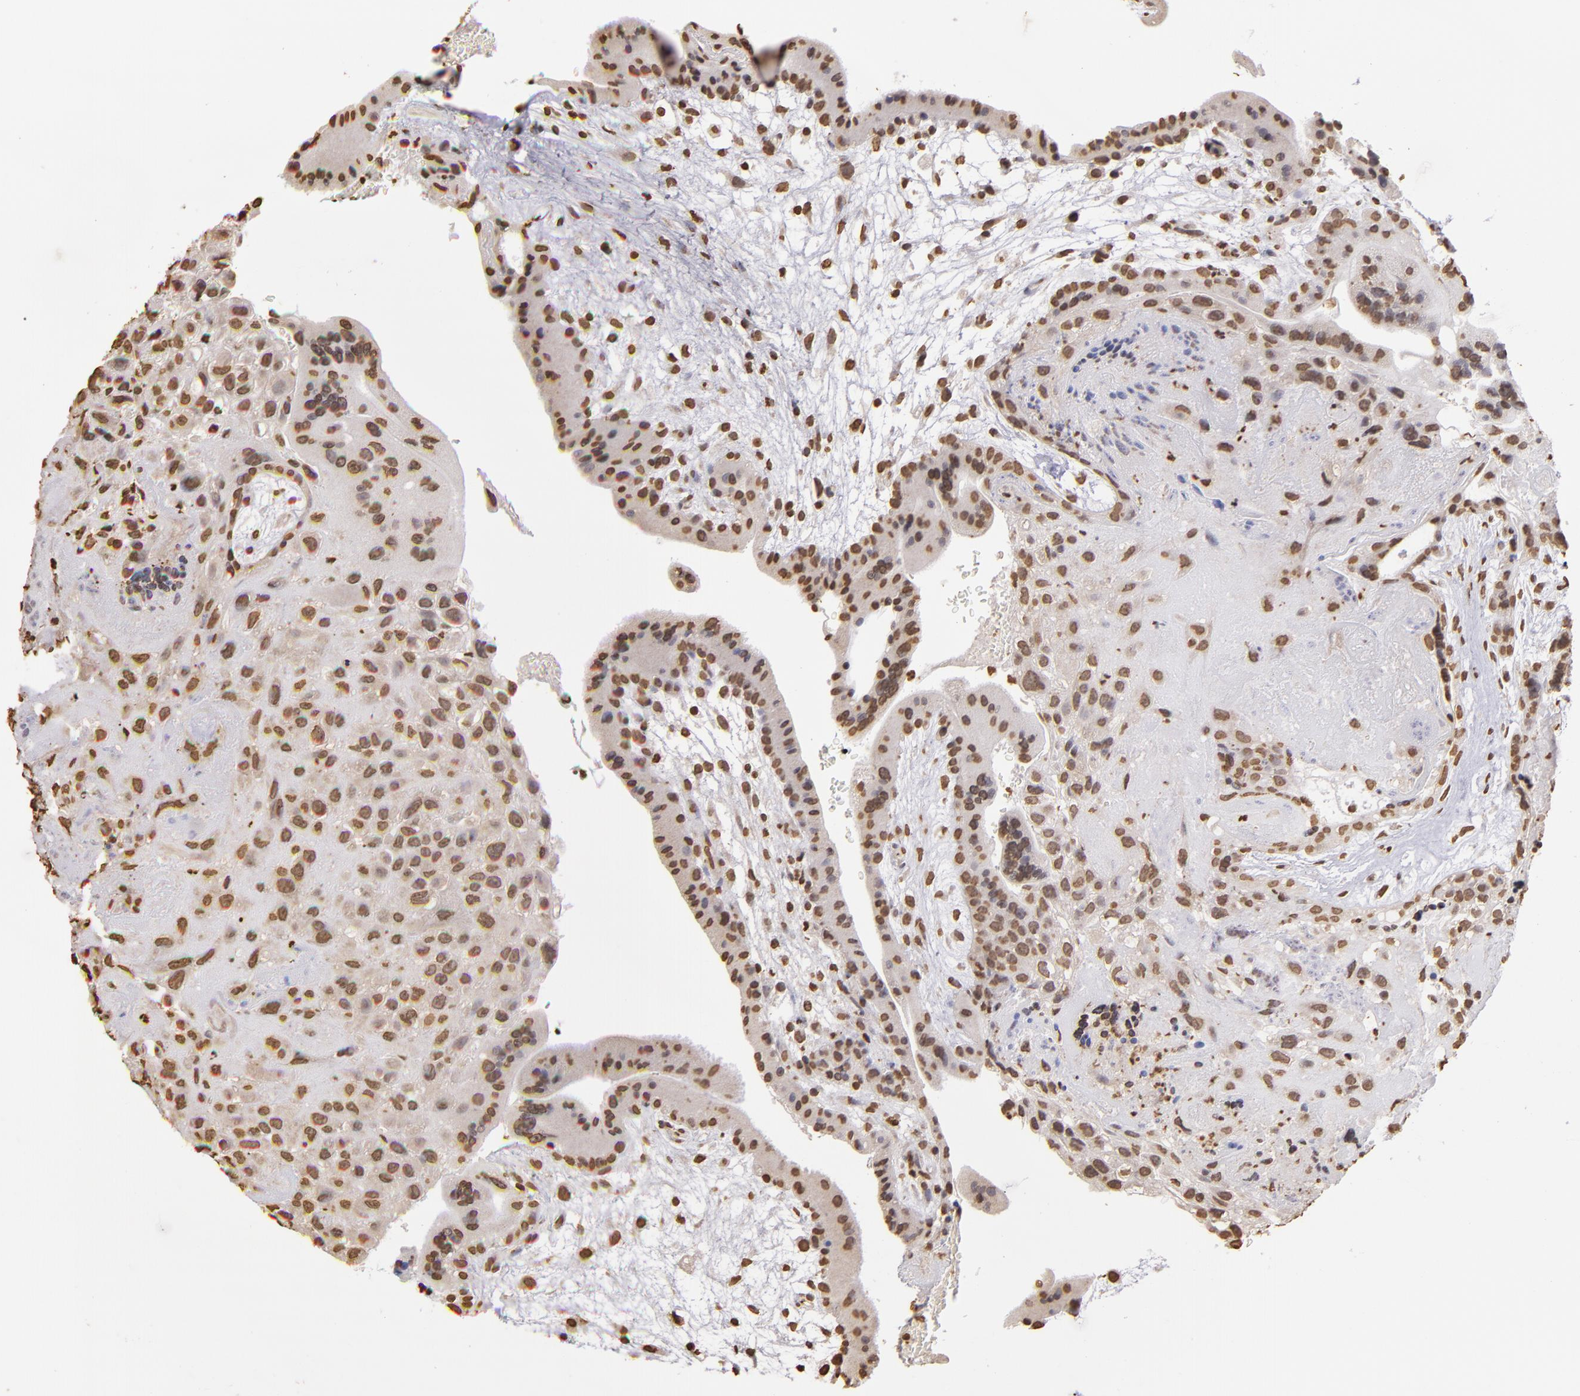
{"staining": {"intensity": "moderate", "quantity": ">75%", "location": "nuclear"}, "tissue": "placenta", "cell_type": "Decidual cells", "image_type": "normal", "snomed": [{"axis": "morphology", "description": "Normal tissue, NOS"}, {"axis": "topography", "description": "Placenta"}], "caption": "Immunohistochemical staining of normal human placenta demonstrates medium levels of moderate nuclear expression in approximately >75% of decidual cells.", "gene": "LBX1", "patient": {"sex": "female", "age": 35}}